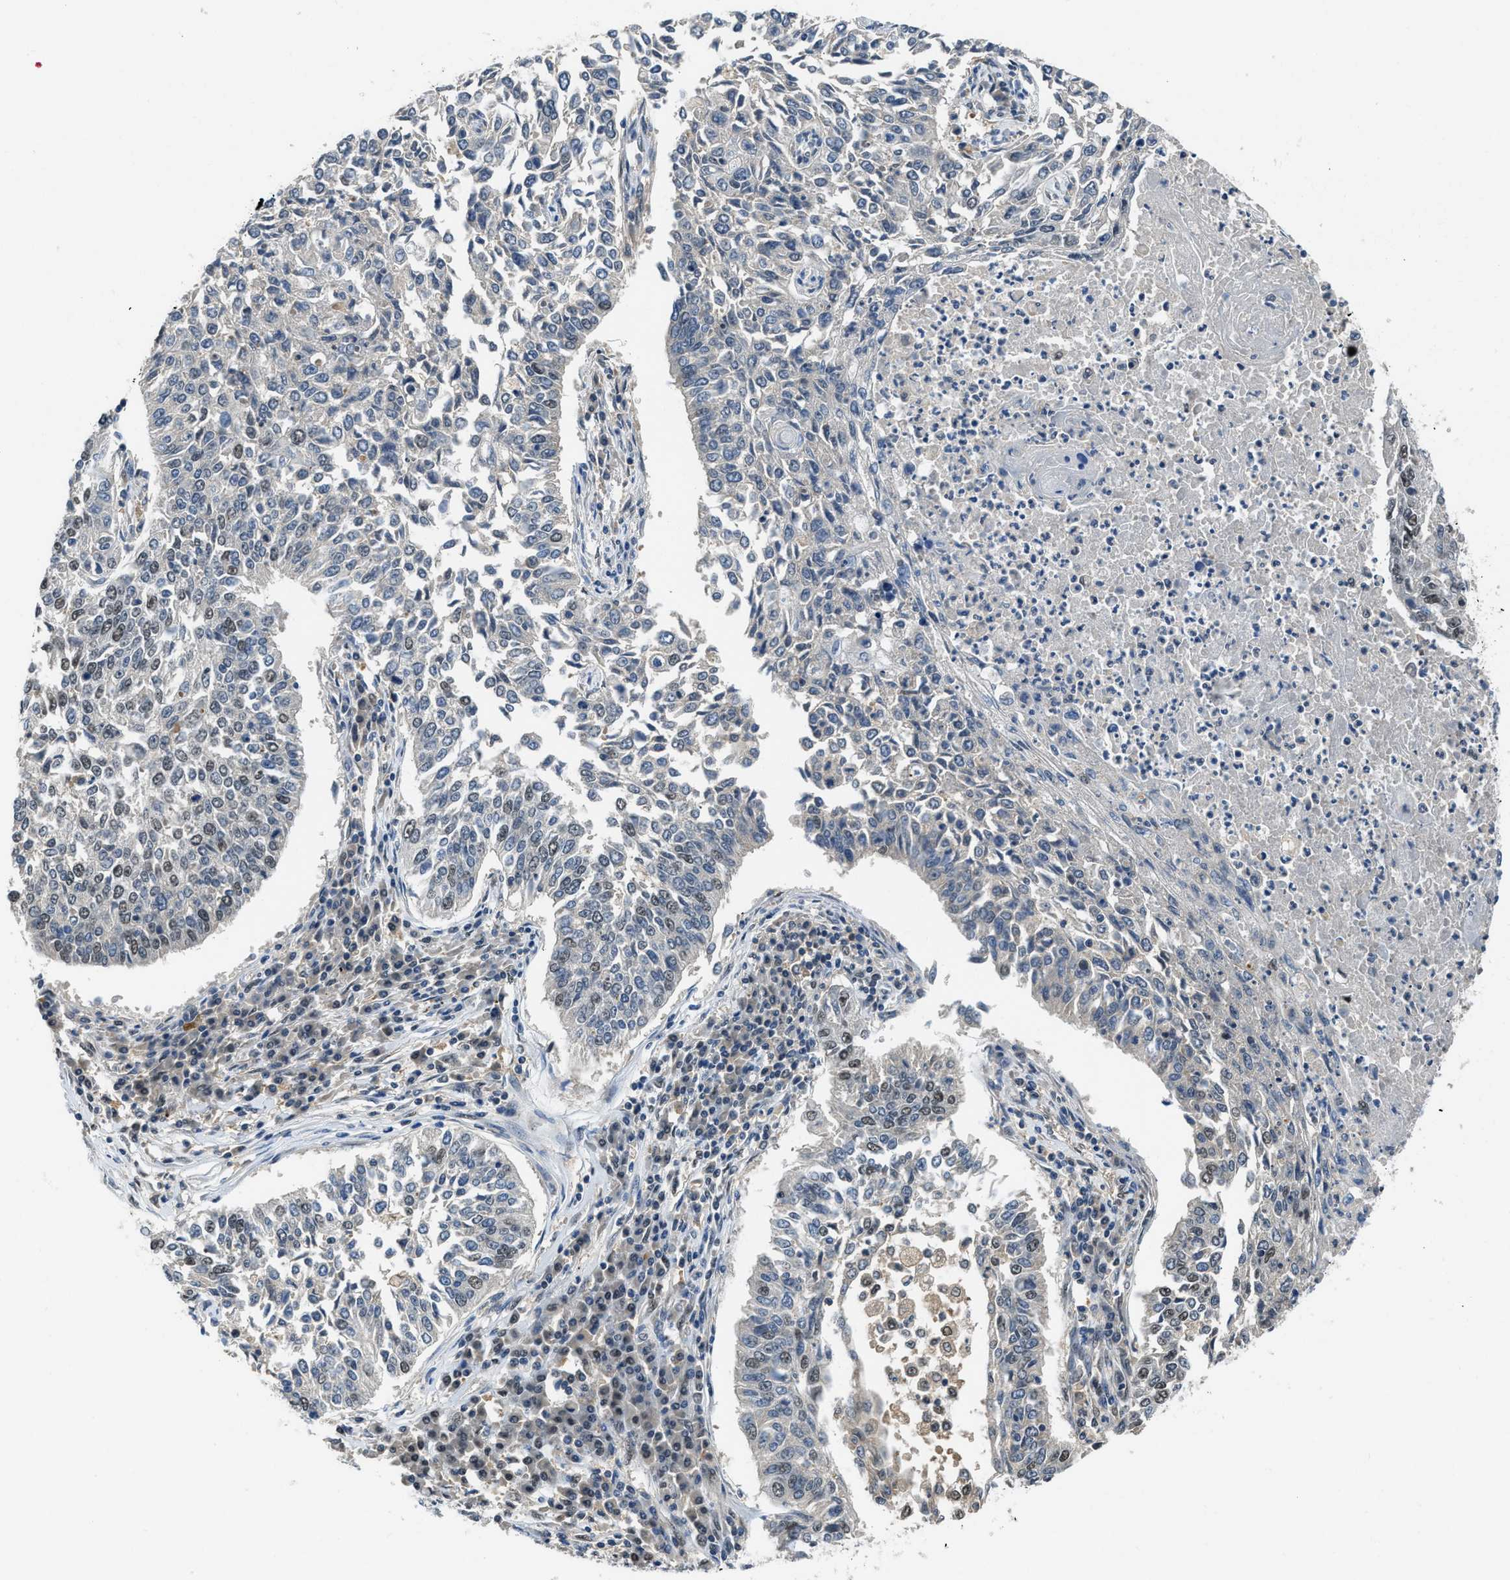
{"staining": {"intensity": "negative", "quantity": "none", "location": "none"}, "tissue": "lung cancer", "cell_type": "Tumor cells", "image_type": "cancer", "snomed": [{"axis": "morphology", "description": "Normal tissue, NOS"}, {"axis": "morphology", "description": "Squamous cell carcinoma, NOS"}, {"axis": "topography", "description": "Cartilage tissue"}, {"axis": "topography", "description": "Bronchus"}, {"axis": "topography", "description": "Lung"}], "caption": "Tumor cells show no significant protein expression in lung squamous cell carcinoma.", "gene": "ALX1", "patient": {"sex": "female", "age": 49}}